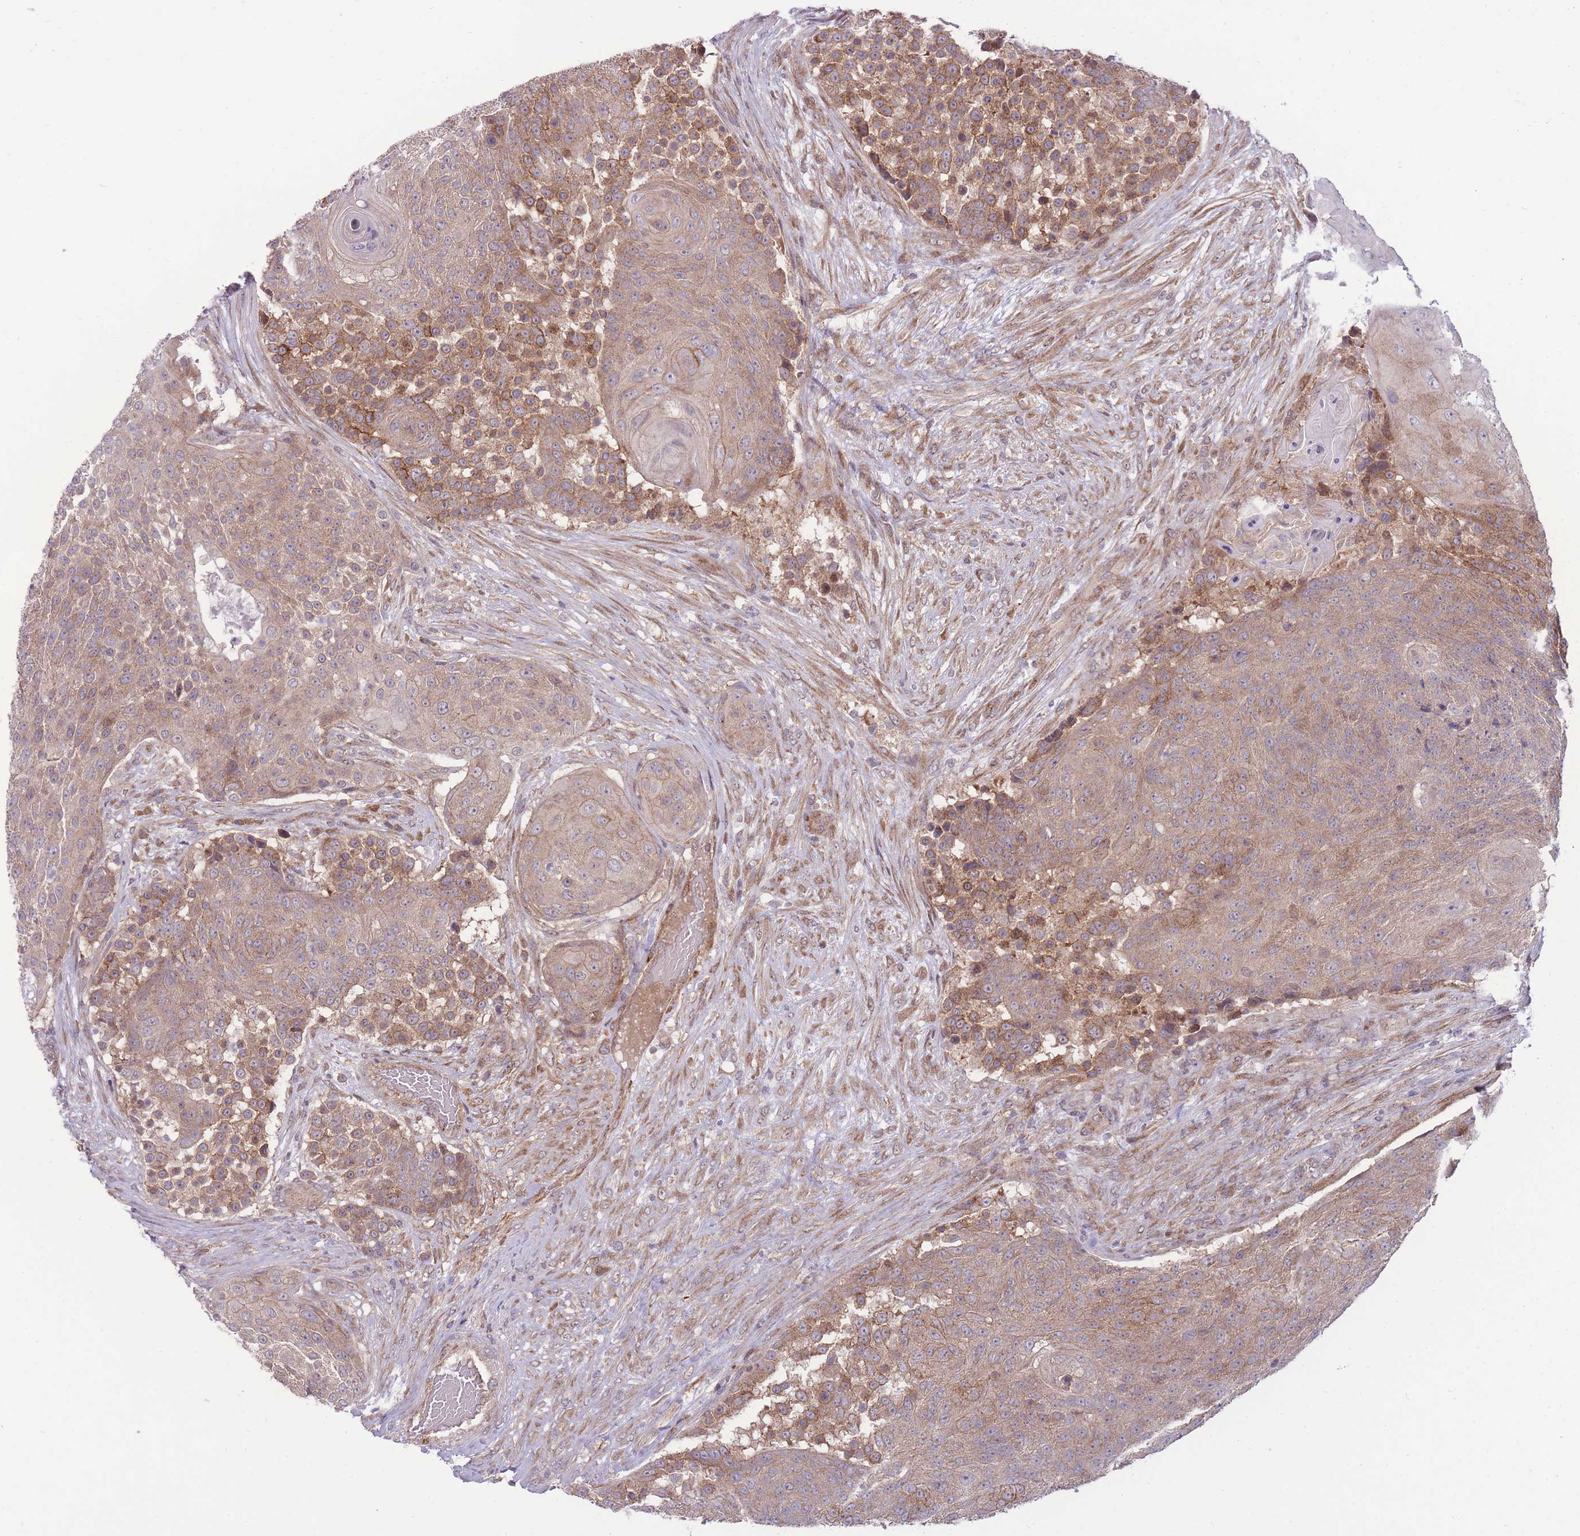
{"staining": {"intensity": "moderate", "quantity": ">75%", "location": "cytoplasmic/membranous"}, "tissue": "urothelial cancer", "cell_type": "Tumor cells", "image_type": "cancer", "snomed": [{"axis": "morphology", "description": "Urothelial carcinoma, High grade"}, {"axis": "topography", "description": "Urinary bladder"}], "caption": "A brown stain labels moderate cytoplasmic/membranous expression of a protein in human high-grade urothelial carcinoma tumor cells.", "gene": "RIC8A", "patient": {"sex": "female", "age": 63}}